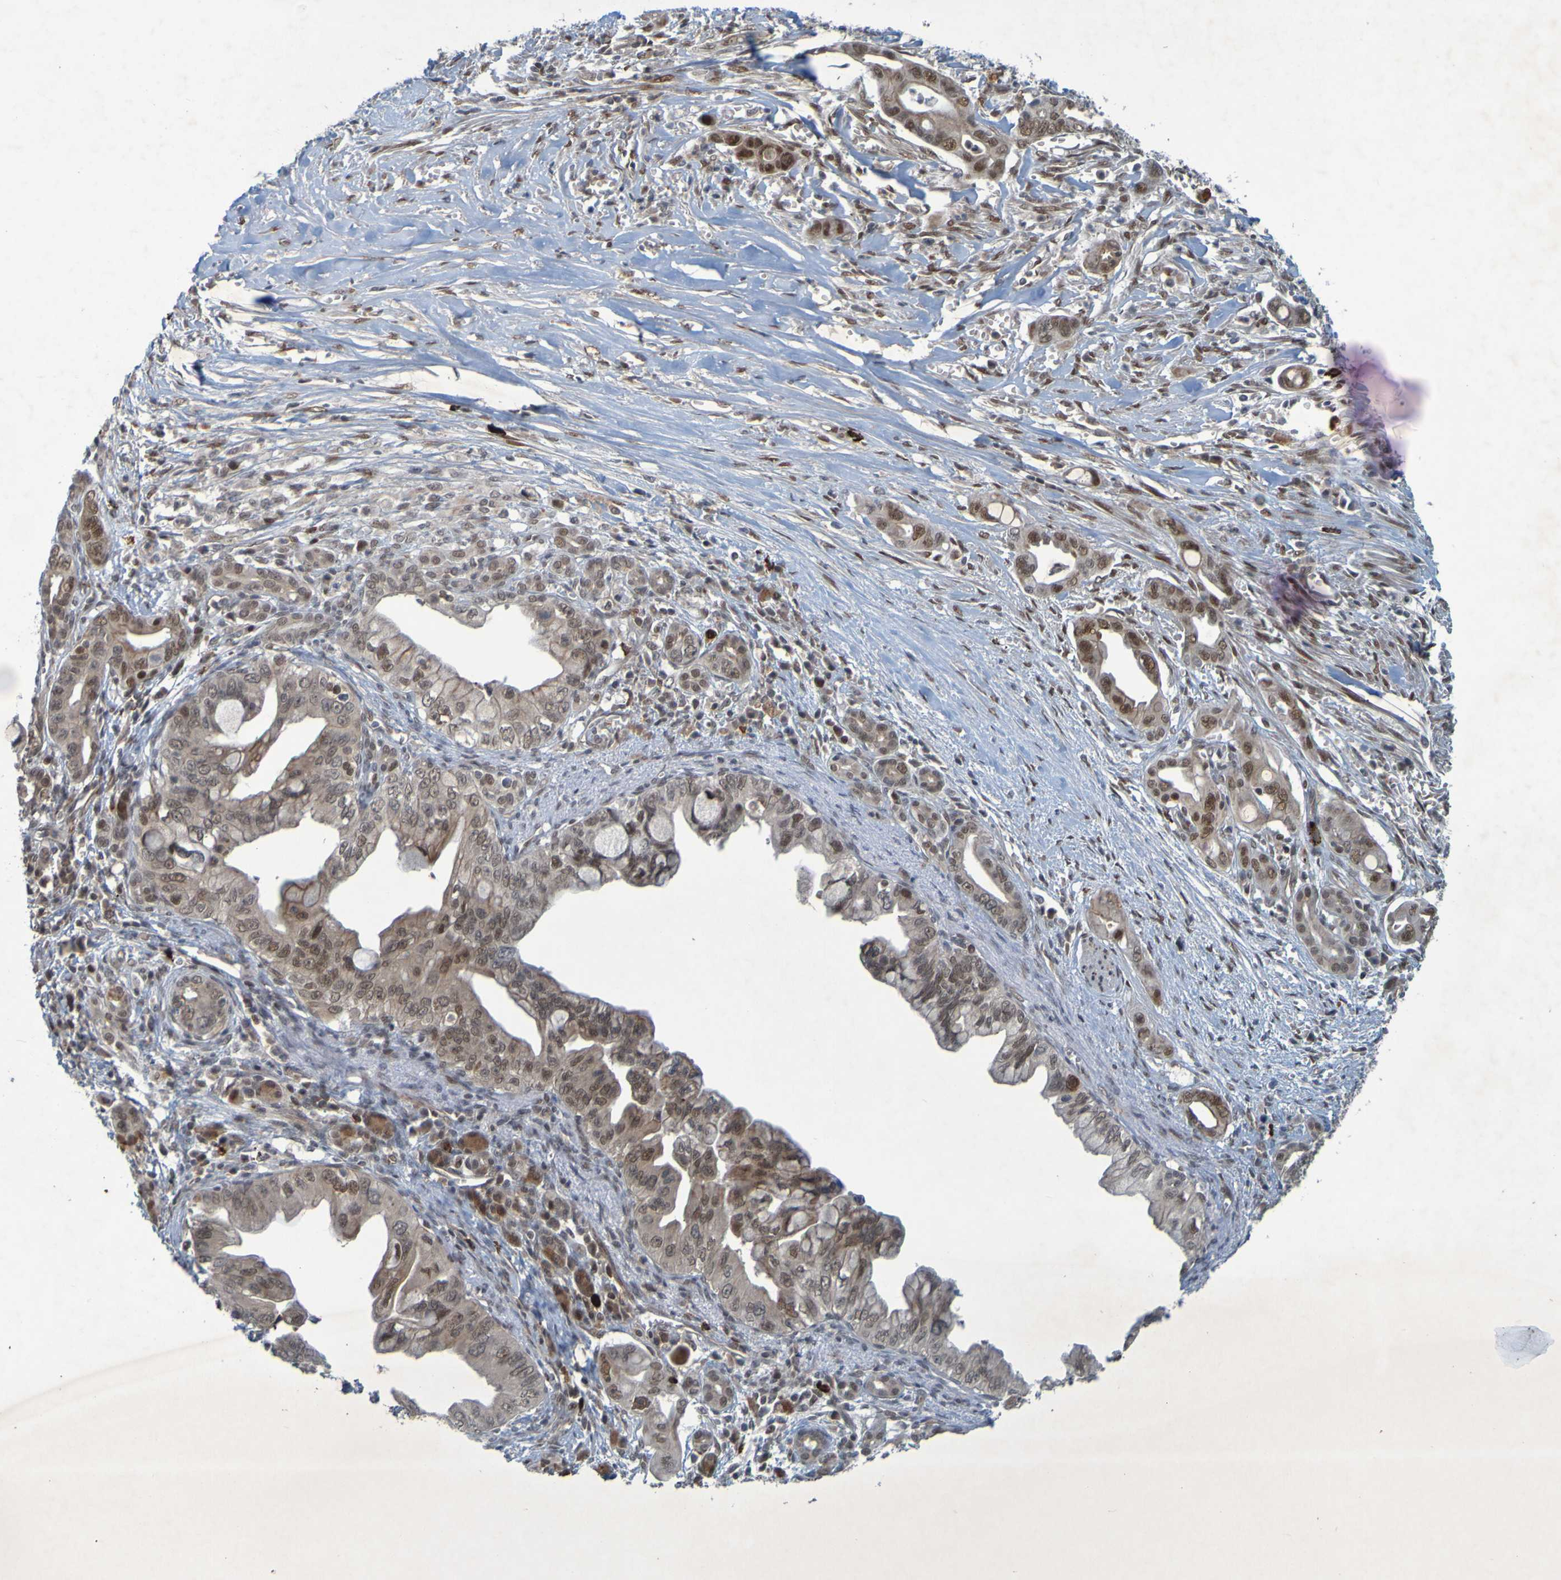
{"staining": {"intensity": "moderate", "quantity": ">75%", "location": "nuclear"}, "tissue": "pancreatic cancer", "cell_type": "Tumor cells", "image_type": "cancer", "snomed": [{"axis": "morphology", "description": "Adenocarcinoma, NOS"}, {"axis": "topography", "description": "Pancreas"}], "caption": "Immunohistochemical staining of pancreatic cancer (adenocarcinoma) displays moderate nuclear protein expression in approximately >75% of tumor cells.", "gene": "MCPH1", "patient": {"sex": "male", "age": 59}}